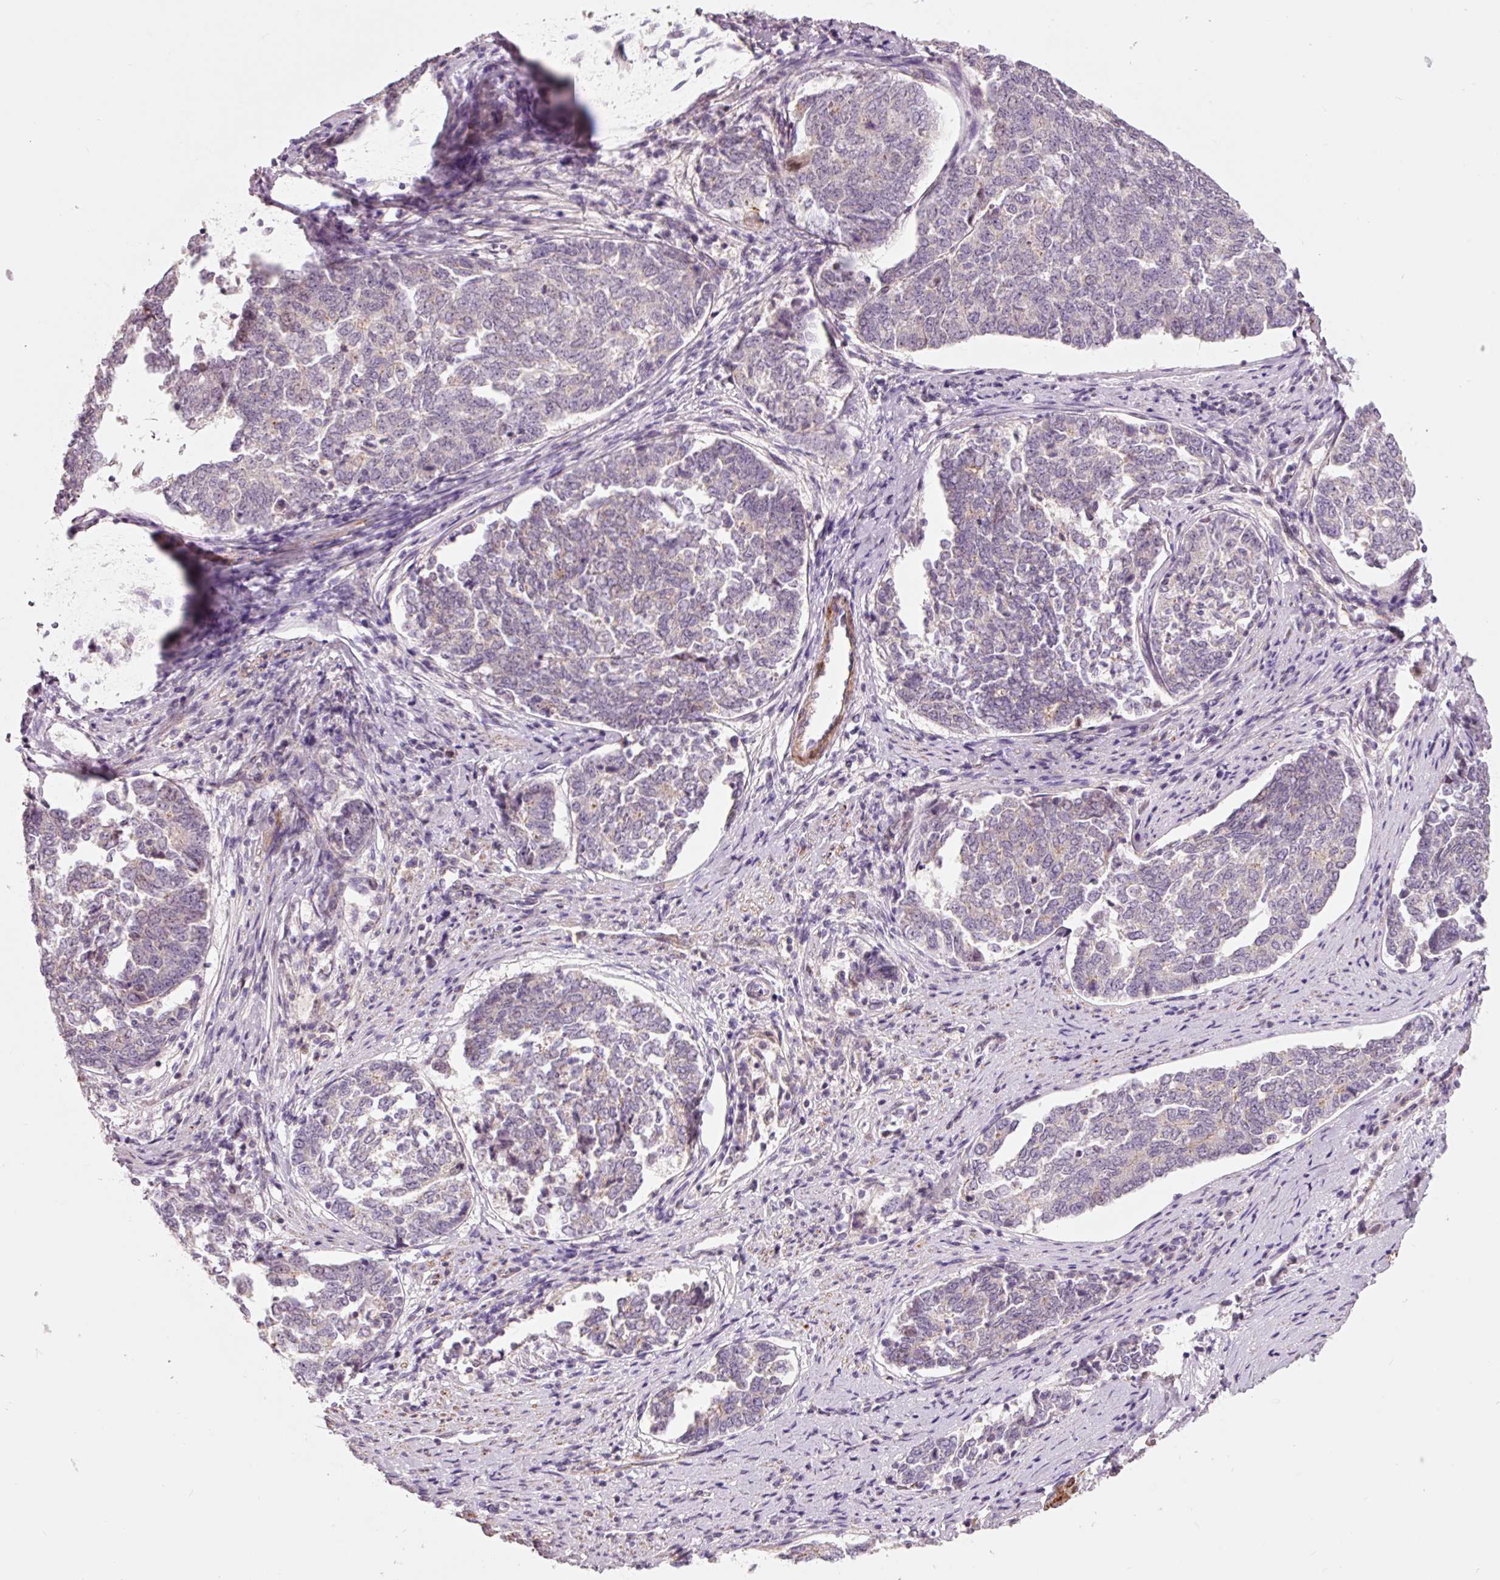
{"staining": {"intensity": "negative", "quantity": "none", "location": "none"}, "tissue": "endometrial cancer", "cell_type": "Tumor cells", "image_type": "cancer", "snomed": [{"axis": "morphology", "description": "Adenocarcinoma, NOS"}, {"axis": "topography", "description": "Endometrium"}], "caption": "This is an IHC micrograph of endometrial cancer (adenocarcinoma). There is no expression in tumor cells.", "gene": "DAPP1", "patient": {"sex": "female", "age": 80}}